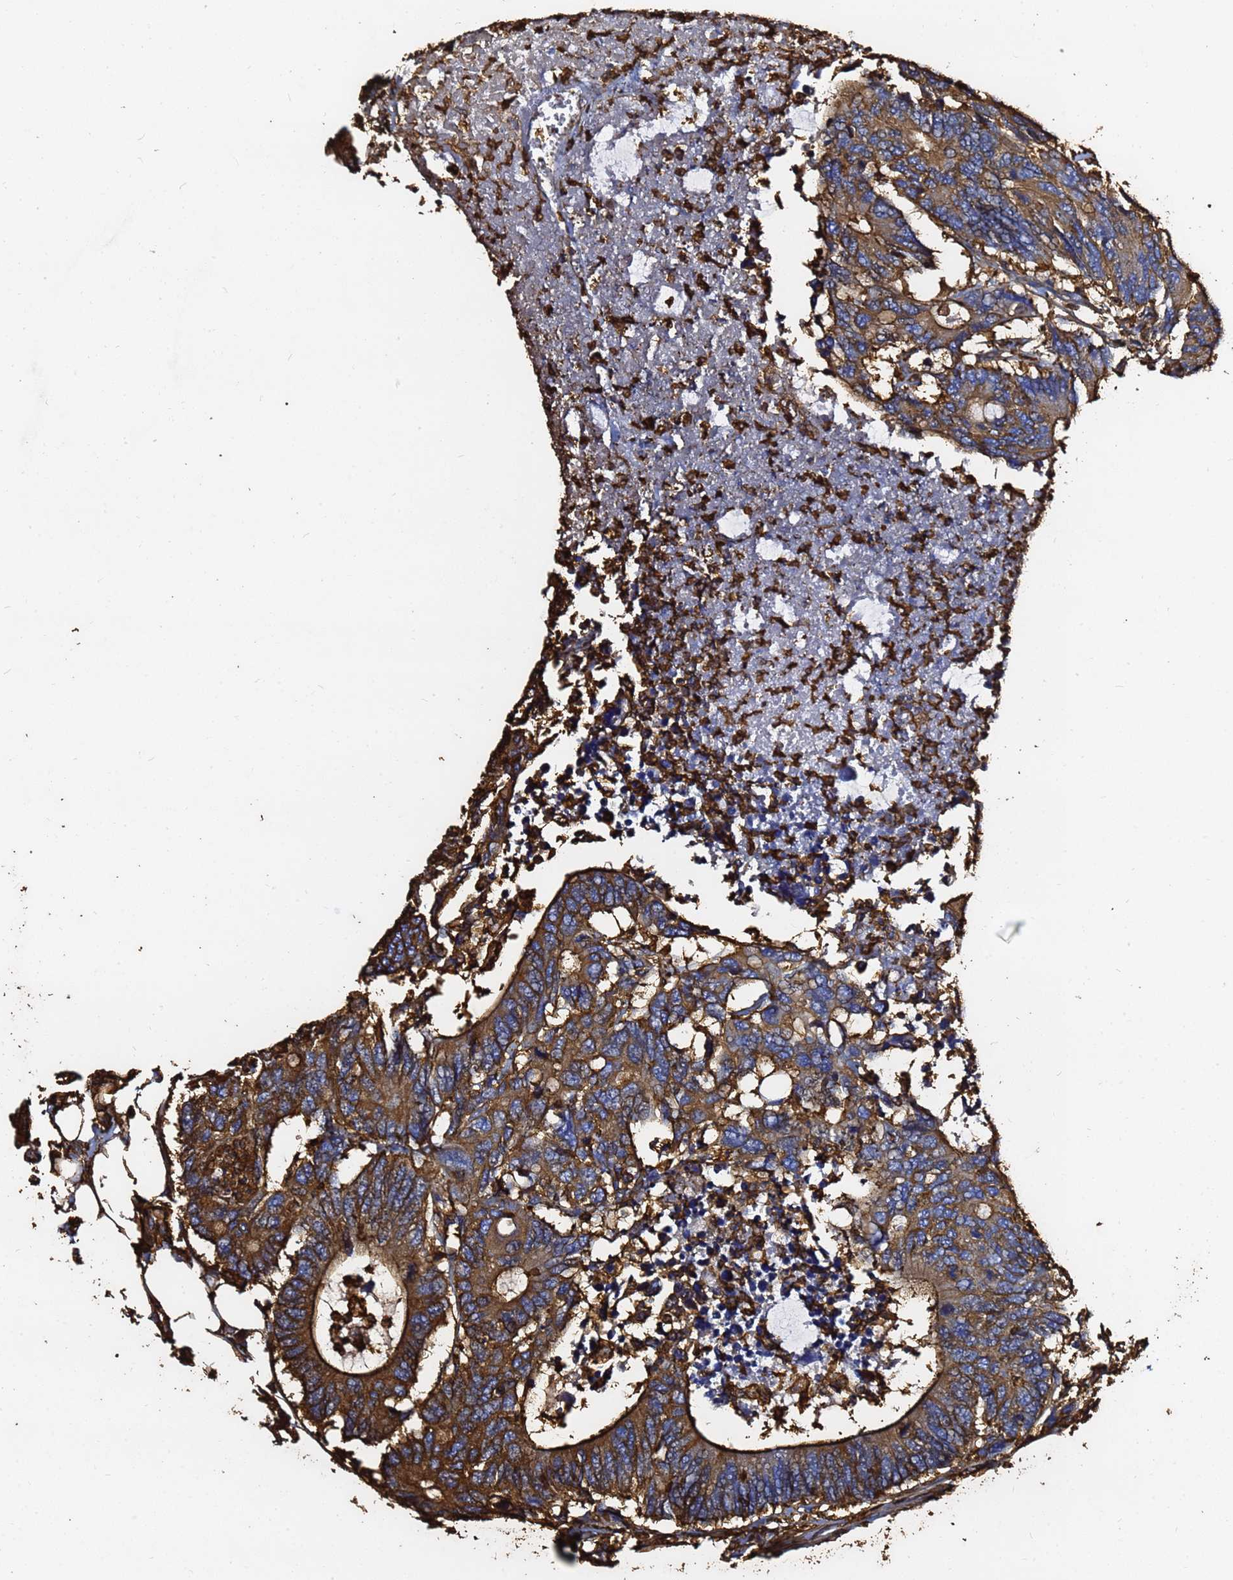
{"staining": {"intensity": "strong", "quantity": ">75%", "location": "cytoplasmic/membranous"}, "tissue": "colorectal cancer", "cell_type": "Tumor cells", "image_type": "cancer", "snomed": [{"axis": "morphology", "description": "Adenocarcinoma, NOS"}, {"axis": "topography", "description": "Colon"}], "caption": "High-power microscopy captured an immunohistochemistry (IHC) photomicrograph of adenocarcinoma (colorectal), revealing strong cytoplasmic/membranous staining in approximately >75% of tumor cells.", "gene": "ACTB", "patient": {"sex": "male", "age": 71}}